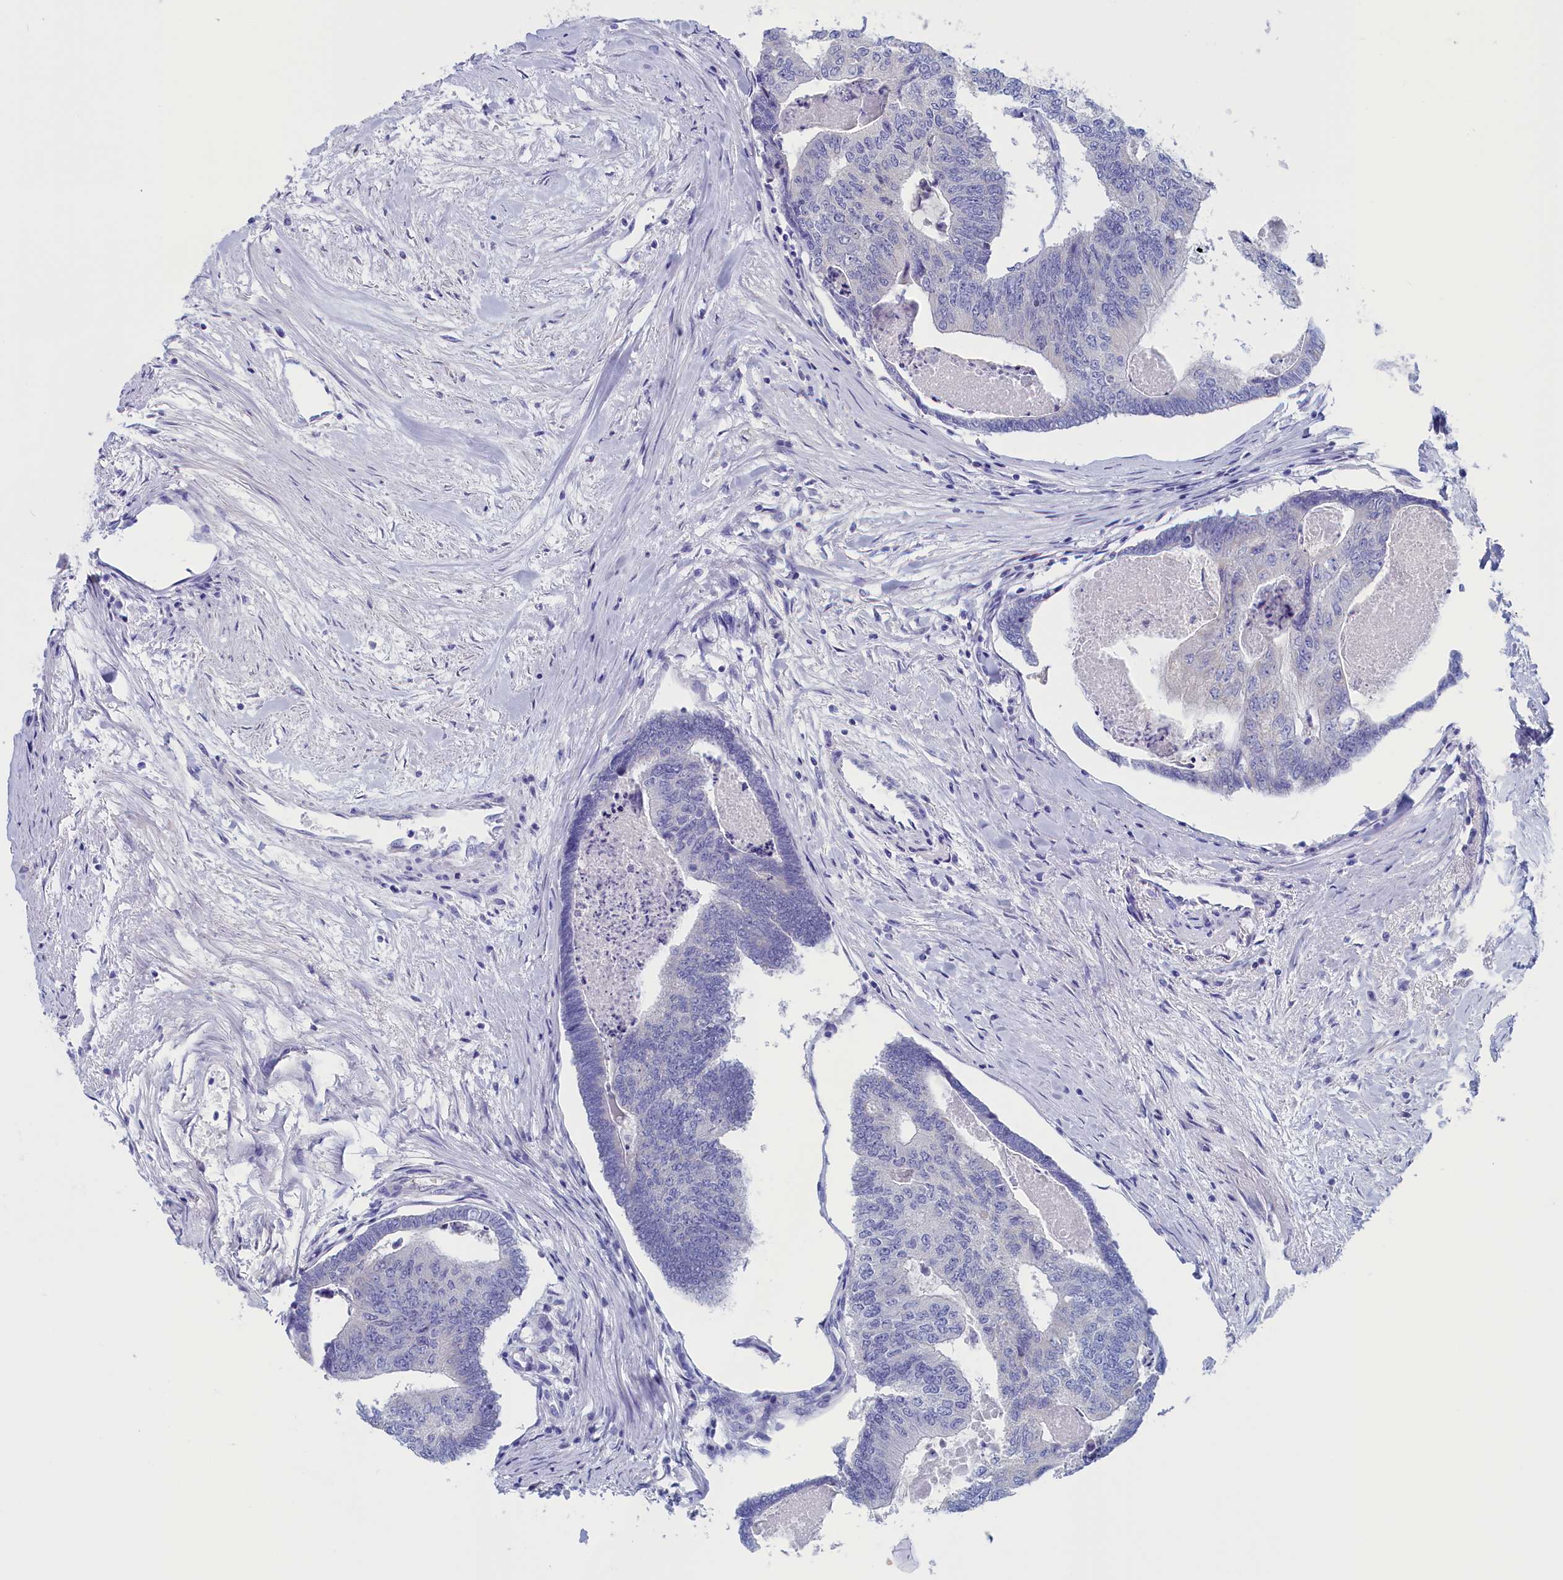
{"staining": {"intensity": "negative", "quantity": "none", "location": "none"}, "tissue": "colorectal cancer", "cell_type": "Tumor cells", "image_type": "cancer", "snomed": [{"axis": "morphology", "description": "Adenocarcinoma, NOS"}, {"axis": "topography", "description": "Colon"}], "caption": "The image shows no significant positivity in tumor cells of colorectal cancer.", "gene": "ANKRD2", "patient": {"sex": "female", "age": 67}}